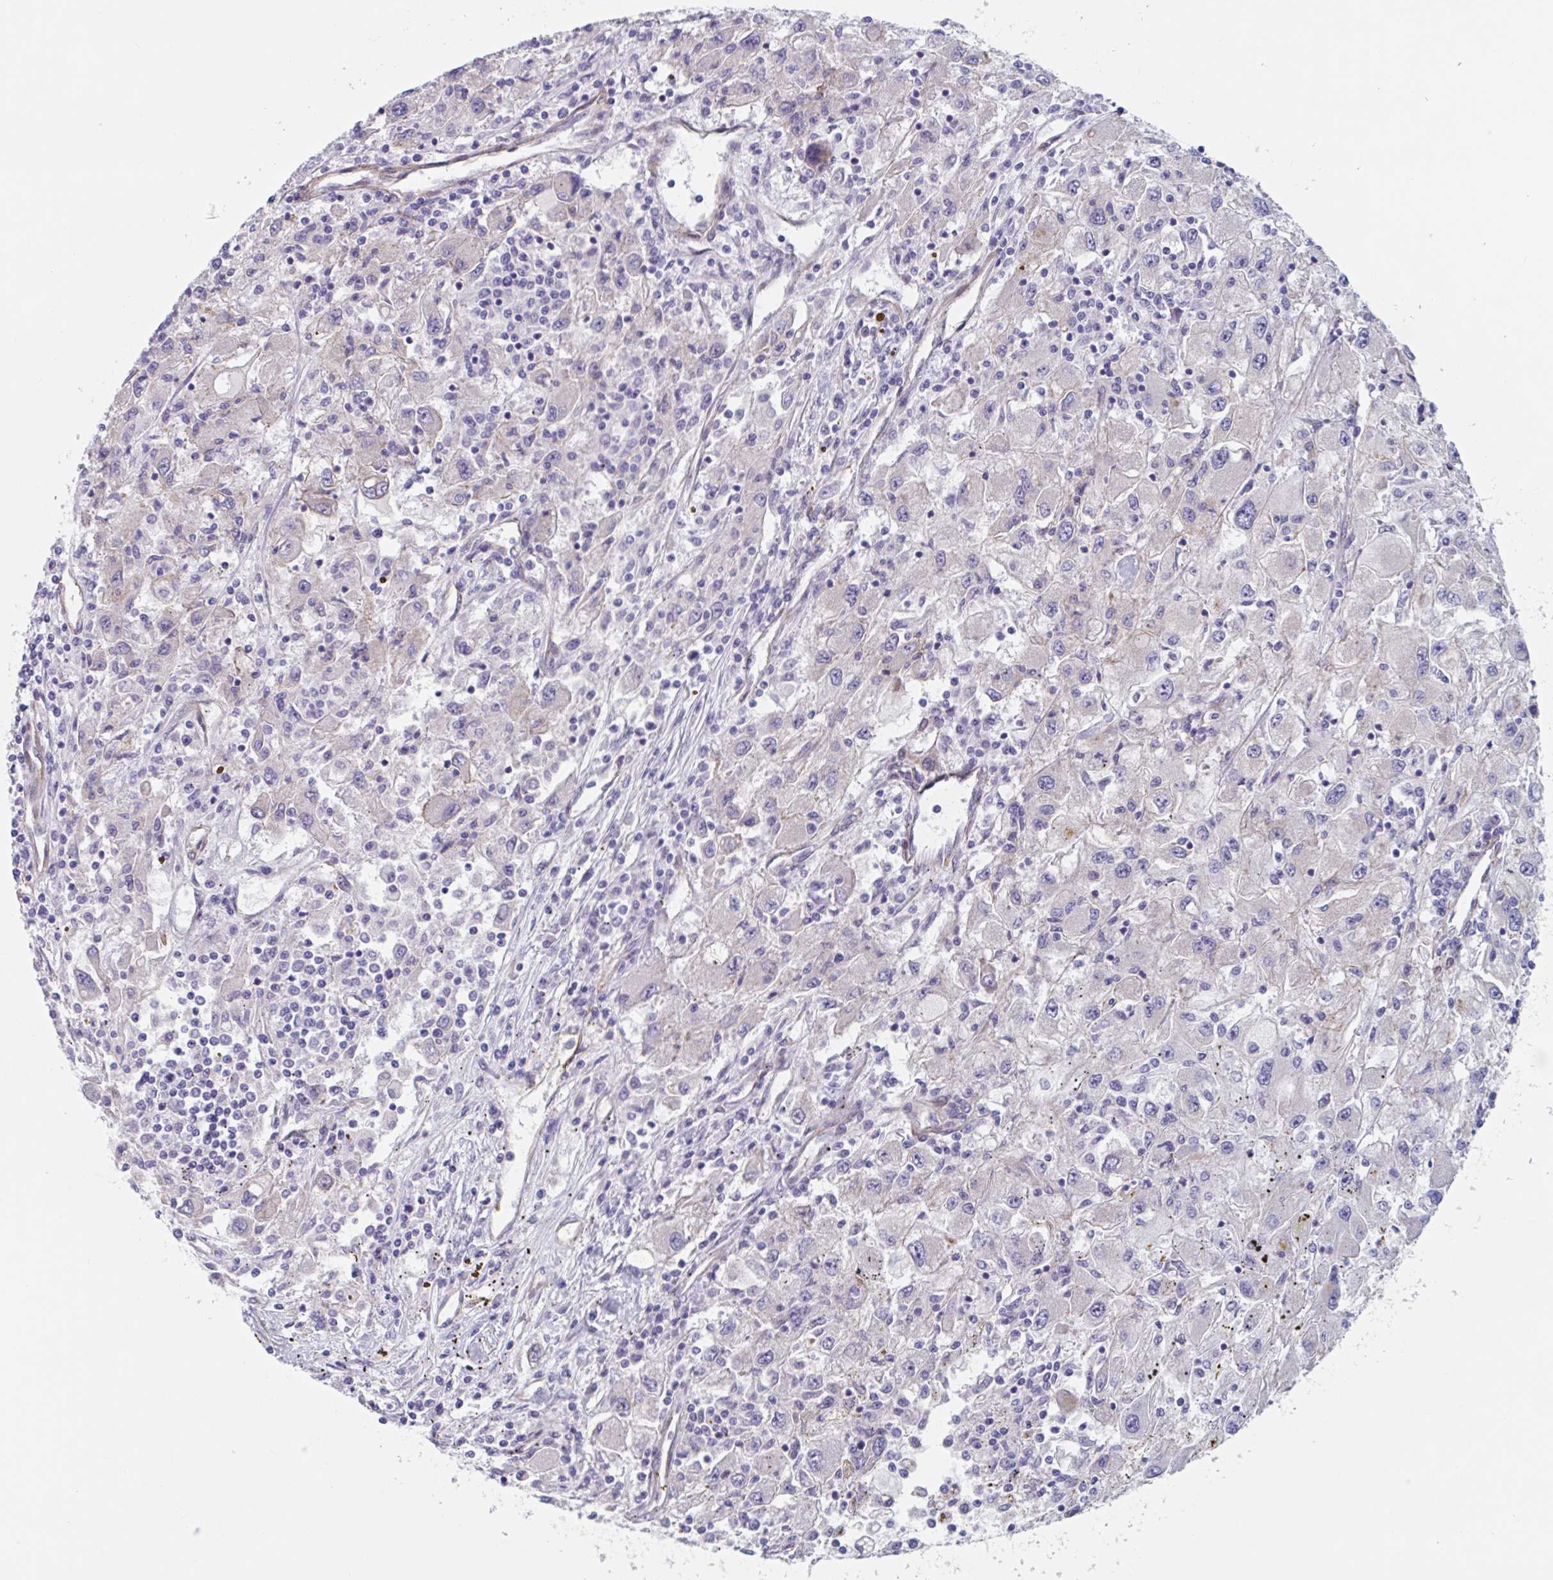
{"staining": {"intensity": "negative", "quantity": "none", "location": "none"}, "tissue": "renal cancer", "cell_type": "Tumor cells", "image_type": "cancer", "snomed": [{"axis": "morphology", "description": "Adenocarcinoma, NOS"}, {"axis": "topography", "description": "Kidney"}], "caption": "Human adenocarcinoma (renal) stained for a protein using immunohistochemistry (IHC) shows no positivity in tumor cells.", "gene": "CITED4", "patient": {"sex": "female", "age": 67}}